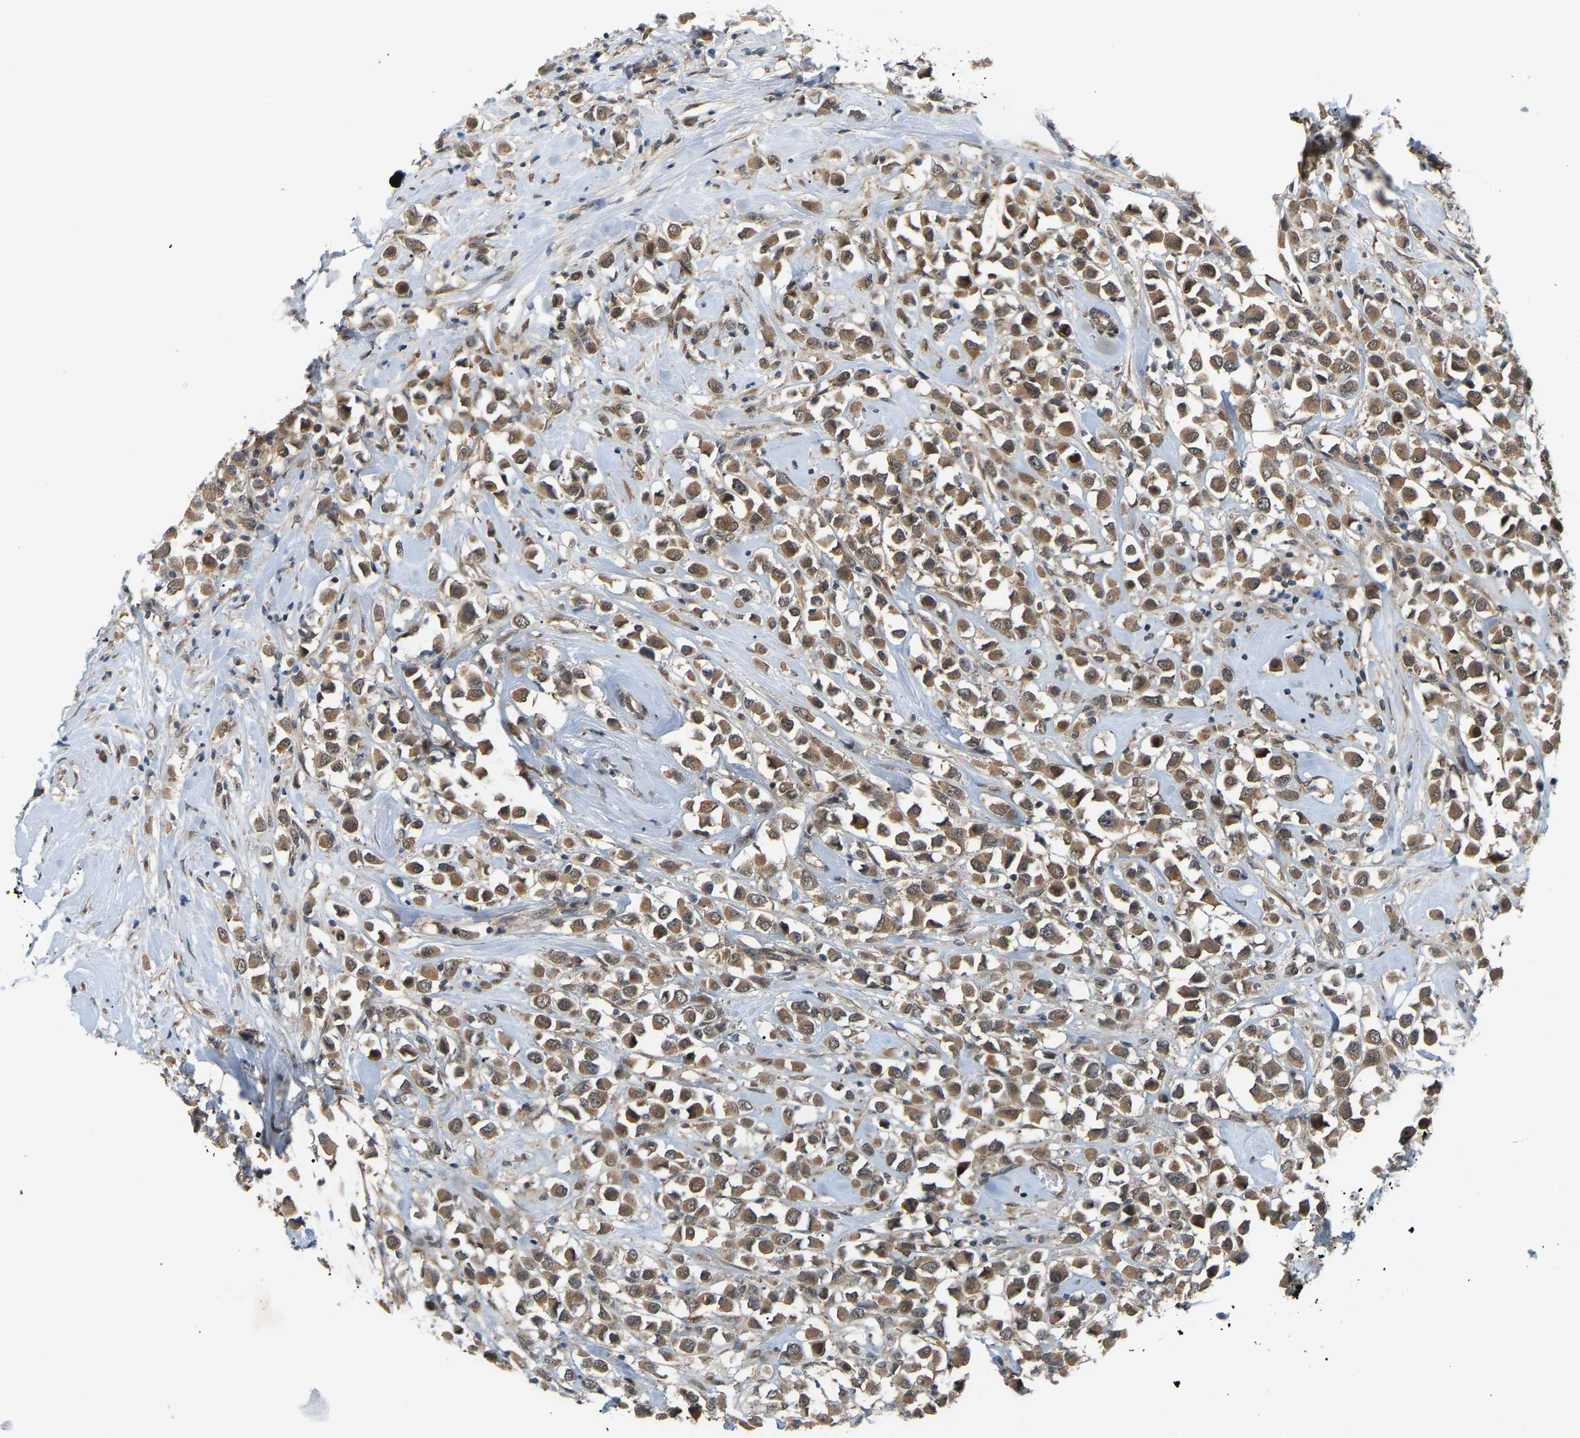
{"staining": {"intensity": "moderate", "quantity": ">75%", "location": "cytoplasmic/membranous"}, "tissue": "breast cancer", "cell_type": "Tumor cells", "image_type": "cancer", "snomed": [{"axis": "morphology", "description": "Duct carcinoma"}, {"axis": "topography", "description": "Breast"}], "caption": "Breast cancer tissue displays moderate cytoplasmic/membranous expression in approximately >75% of tumor cells (Stains: DAB in brown, nuclei in blue, Microscopy: brightfield microscopy at high magnification).", "gene": "CROT", "patient": {"sex": "female", "age": 61}}